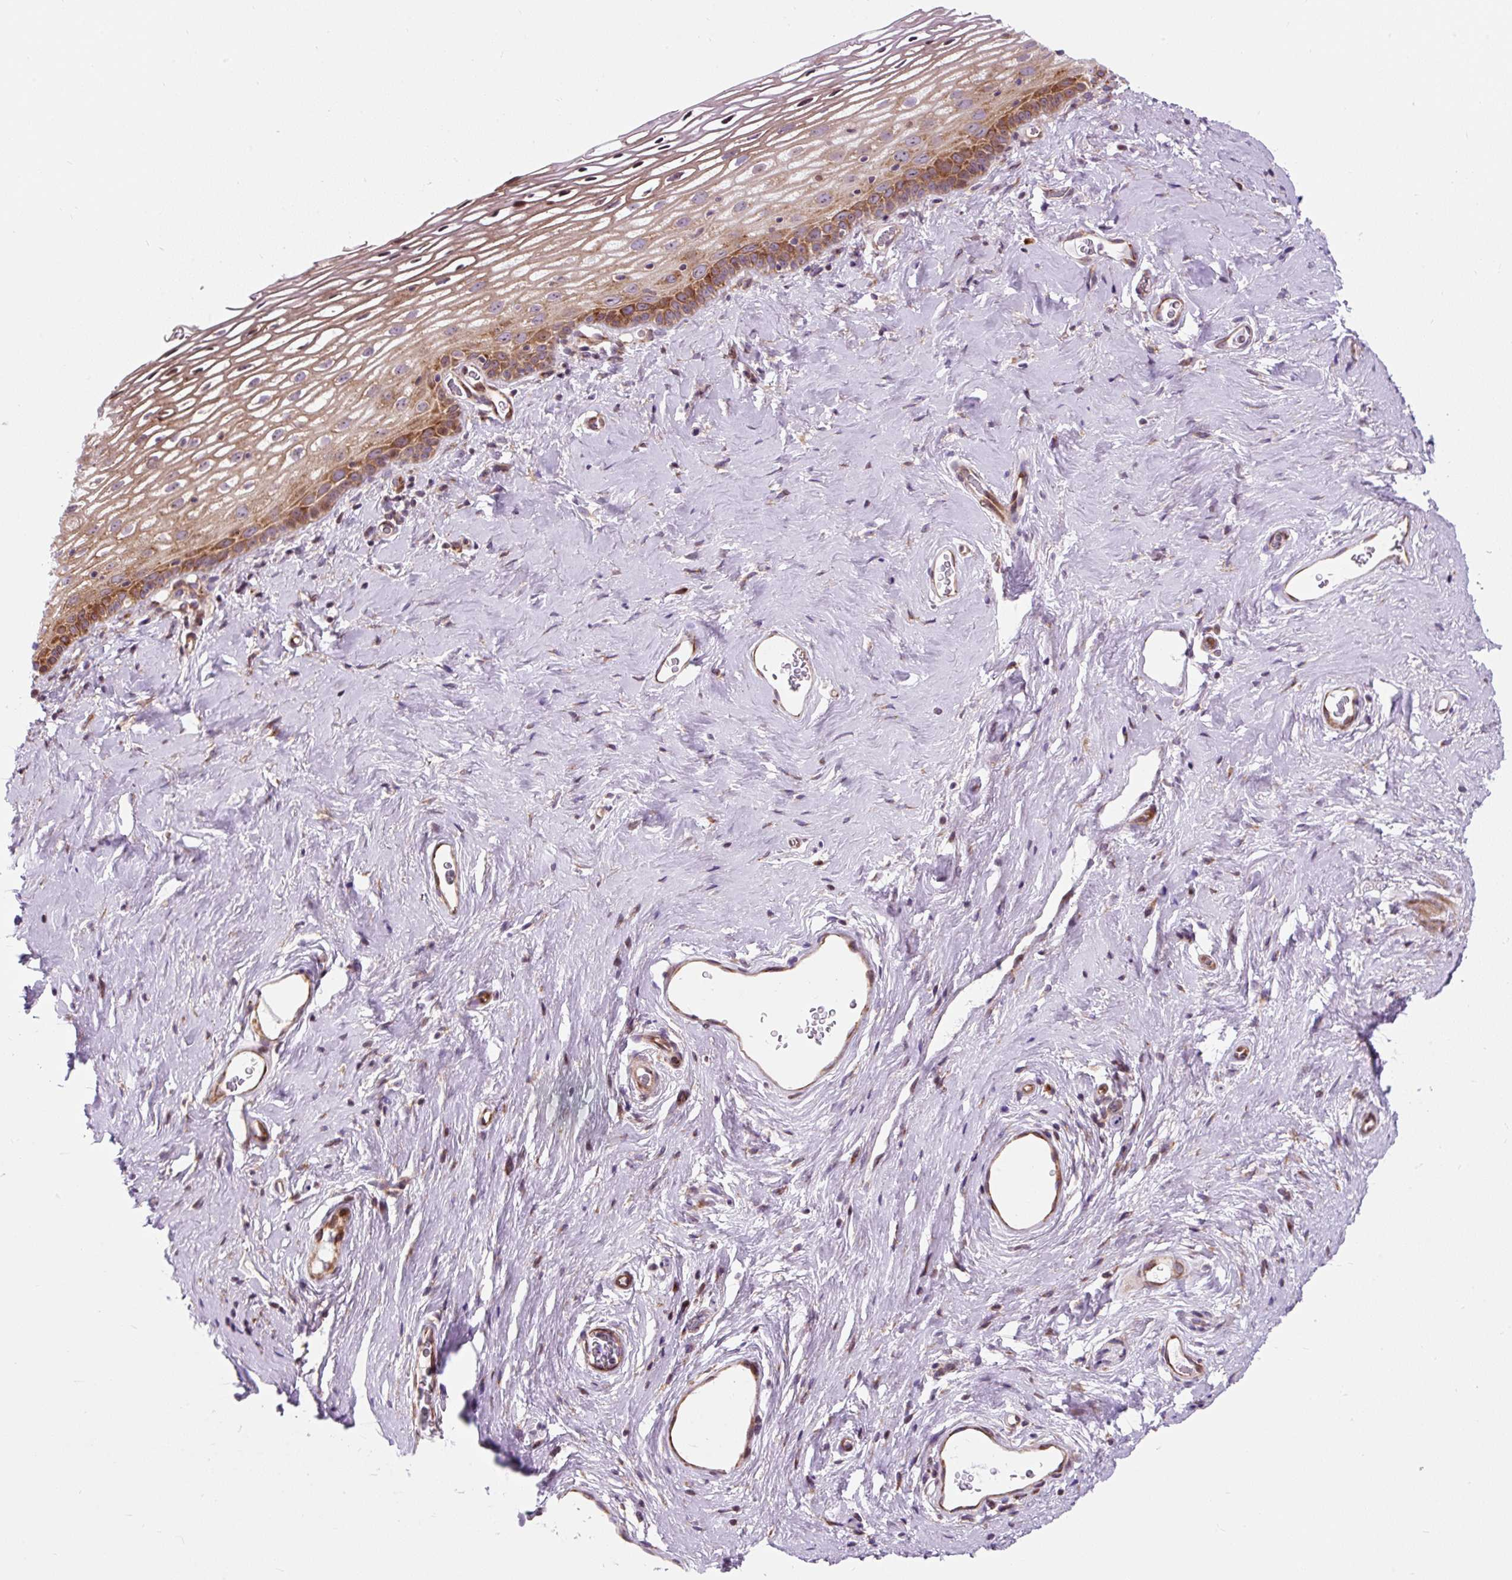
{"staining": {"intensity": "moderate", "quantity": ">75%", "location": "cytoplasmic/membranous"}, "tissue": "vagina", "cell_type": "Squamous epithelial cells", "image_type": "normal", "snomed": [{"axis": "morphology", "description": "Normal tissue, NOS"}, {"axis": "morphology", "description": "Adenocarcinoma, NOS"}, {"axis": "topography", "description": "Rectum"}, {"axis": "topography", "description": "Vagina"}, {"axis": "topography", "description": "Peripheral nerve tissue"}], "caption": "Immunohistochemical staining of unremarkable vagina demonstrates moderate cytoplasmic/membranous protein positivity in approximately >75% of squamous epithelial cells. (brown staining indicates protein expression, while blue staining denotes nuclei).", "gene": "CISD3", "patient": {"sex": "female", "age": 71}}